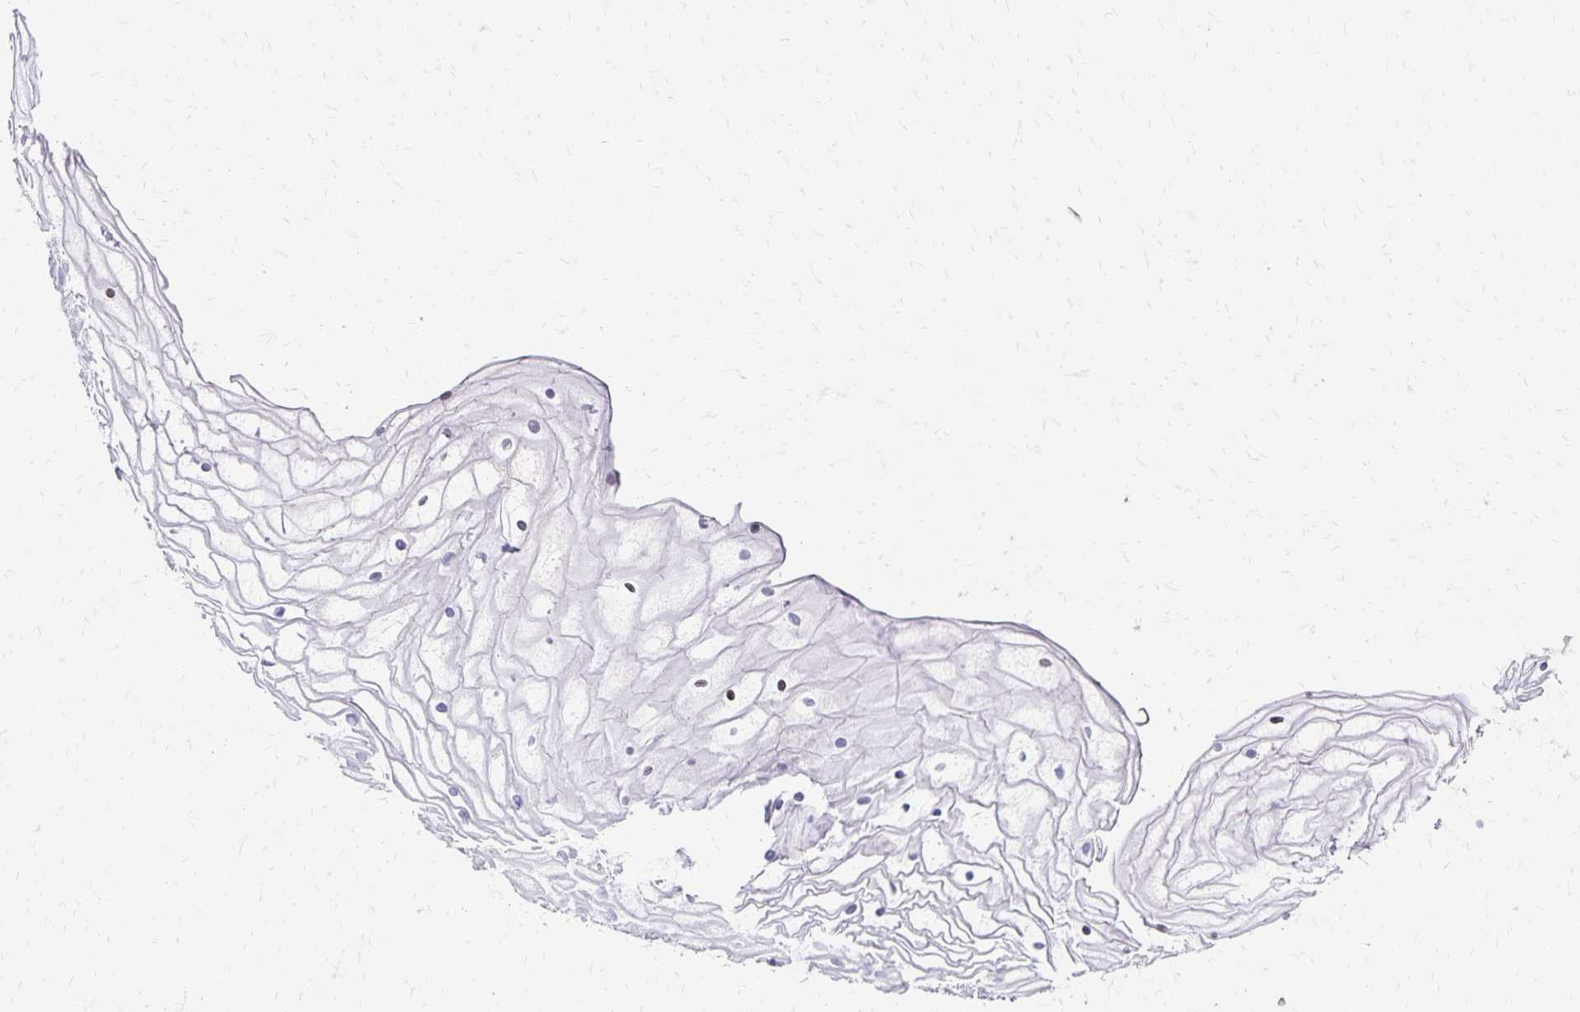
{"staining": {"intensity": "negative", "quantity": "none", "location": "none"}, "tissue": "vagina", "cell_type": "Squamous epithelial cells", "image_type": "normal", "snomed": [{"axis": "morphology", "description": "Normal tissue, NOS"}, {"axis": "topography", "description": "Vagina"}], "caption": "This is an immunohistochemistry histopathology image of unremarkable vagina. There is no staining in squamous epithelial cells.", "gene": "DYNLT4", "patient": {"sex": "female", "age": 56}}